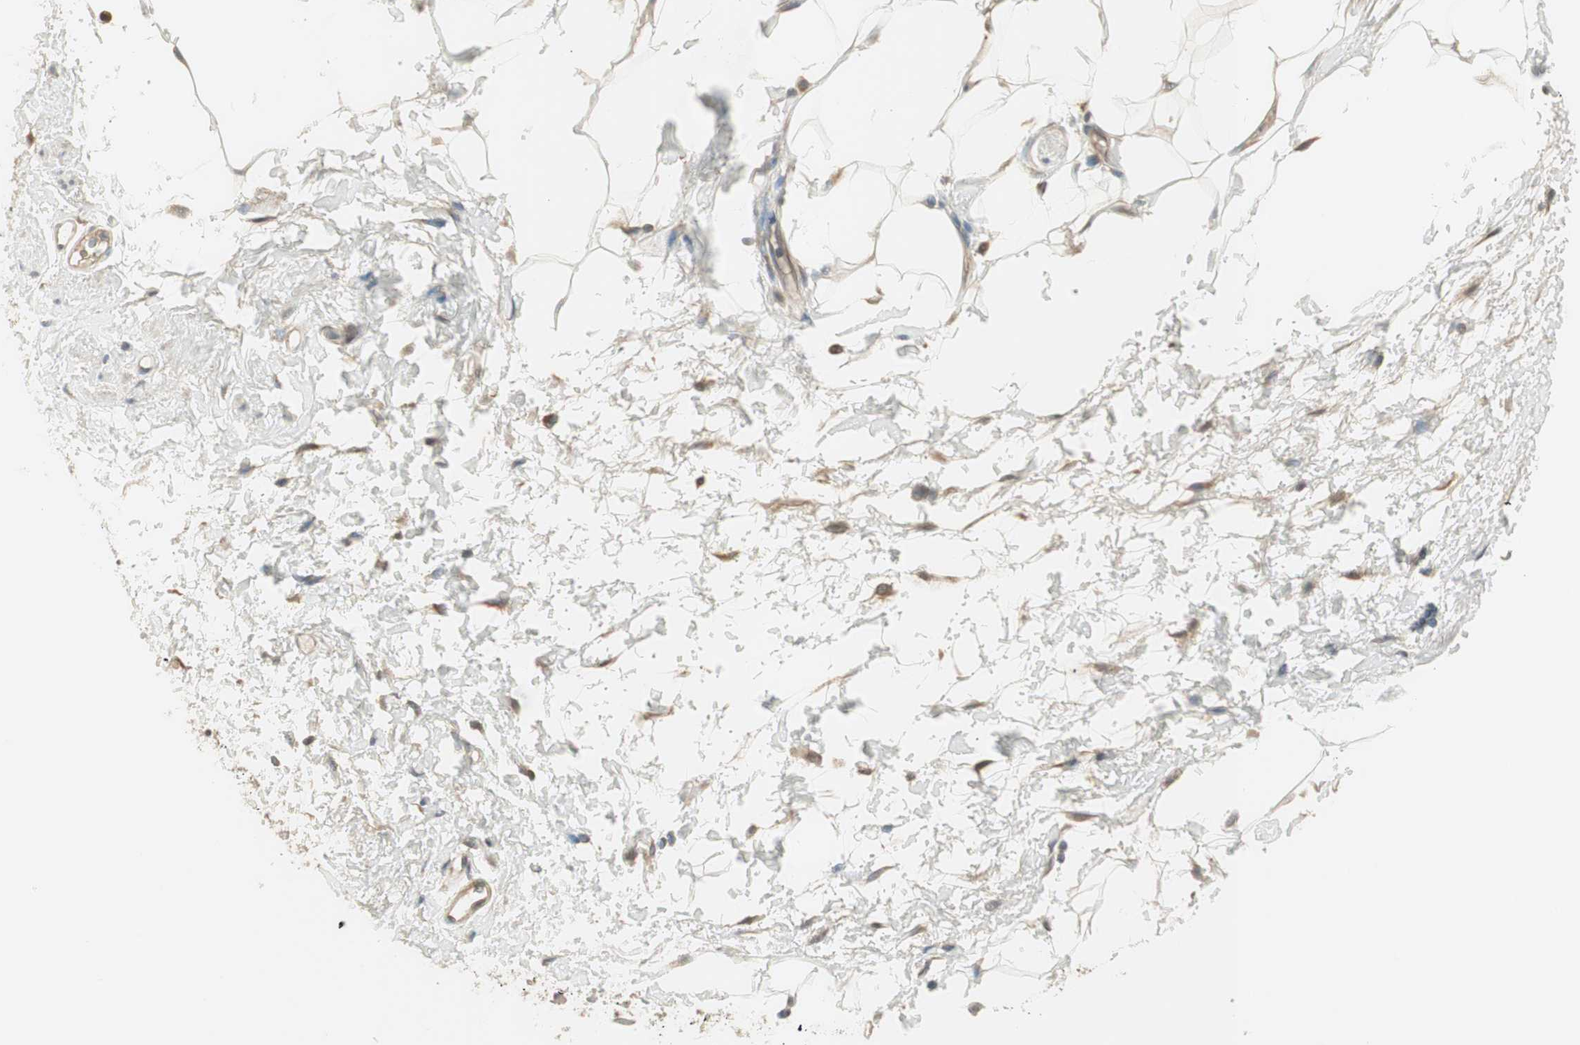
{"staining": {"intensity": "moderate", "quantity": ">75%", "location": "cytoplasmic/membranous"}, "tissue": "adipose tissue", "cell_type": "Adipocytes", "image_type": "normal", "snomed": [{"axis": "morphology", "description": "Normal tissue, NOS"}, {"axis": "topography", "description": "Soft tissue"}, {"axis": "topography", "description": "Peripheral nerve tissue"}], "caption": "A high-resolution image shows immunohistochemistry staining of unremarkable adipose tissue, which demonstrates moderate cytoplasmic/membranous expression in approximately >75% of adipocytes.", "gene": "IPO5", "patient": {"sex": "female", "age": 71}}